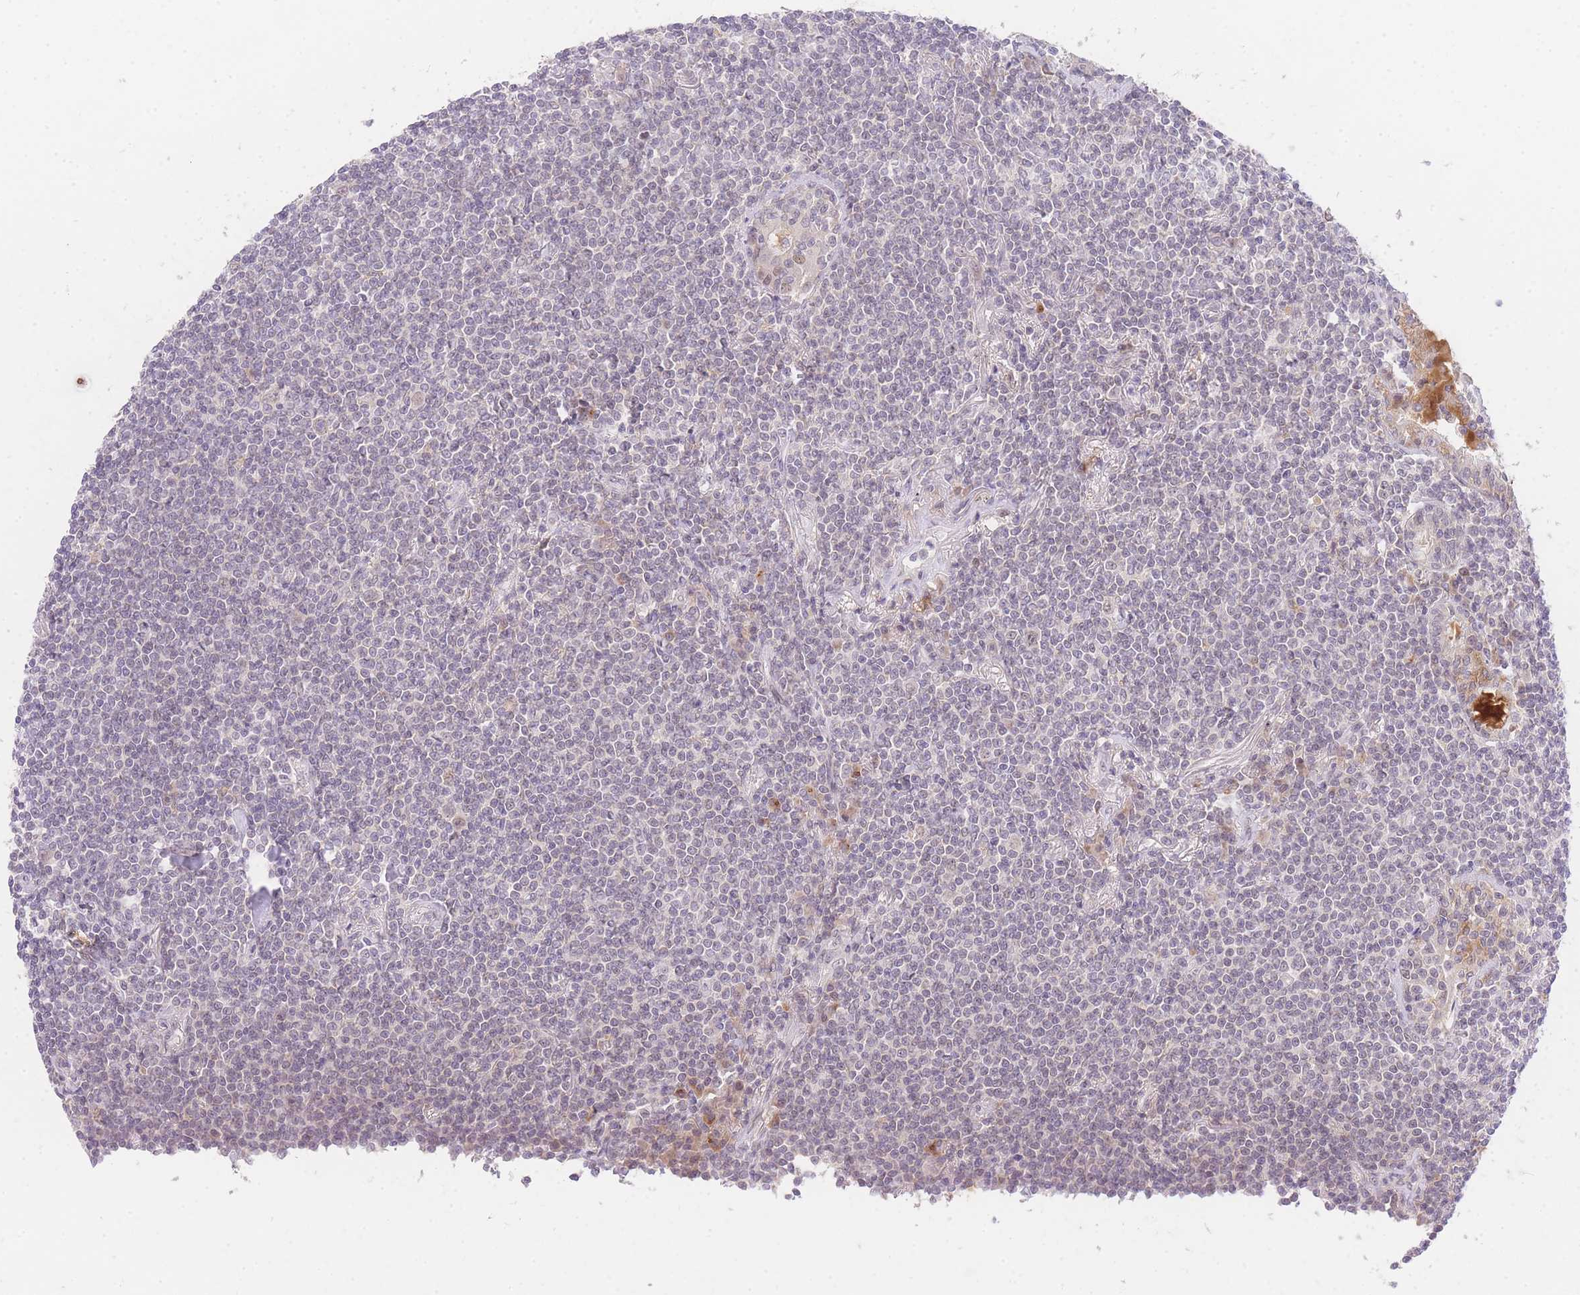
{"staining": {"intensity": "negative", "quantity": "none", "location": "none"}, "tissue": "lymphoma", "cell_type": "Tumor cells", "image_type": "cancer", "snomed": [{"axis": "morphology", "description": "Malignant lymphoma, non-Hodgkin's type, Low grade"}, {"axis": "topography", "description": "Lung"}], "caption": "Human lymphoma stained for a protein using IHC demonstrates no positivity in tumor cells.", "gene": "SLC25A33", "patient": {"sex": "female", "age": 71}}